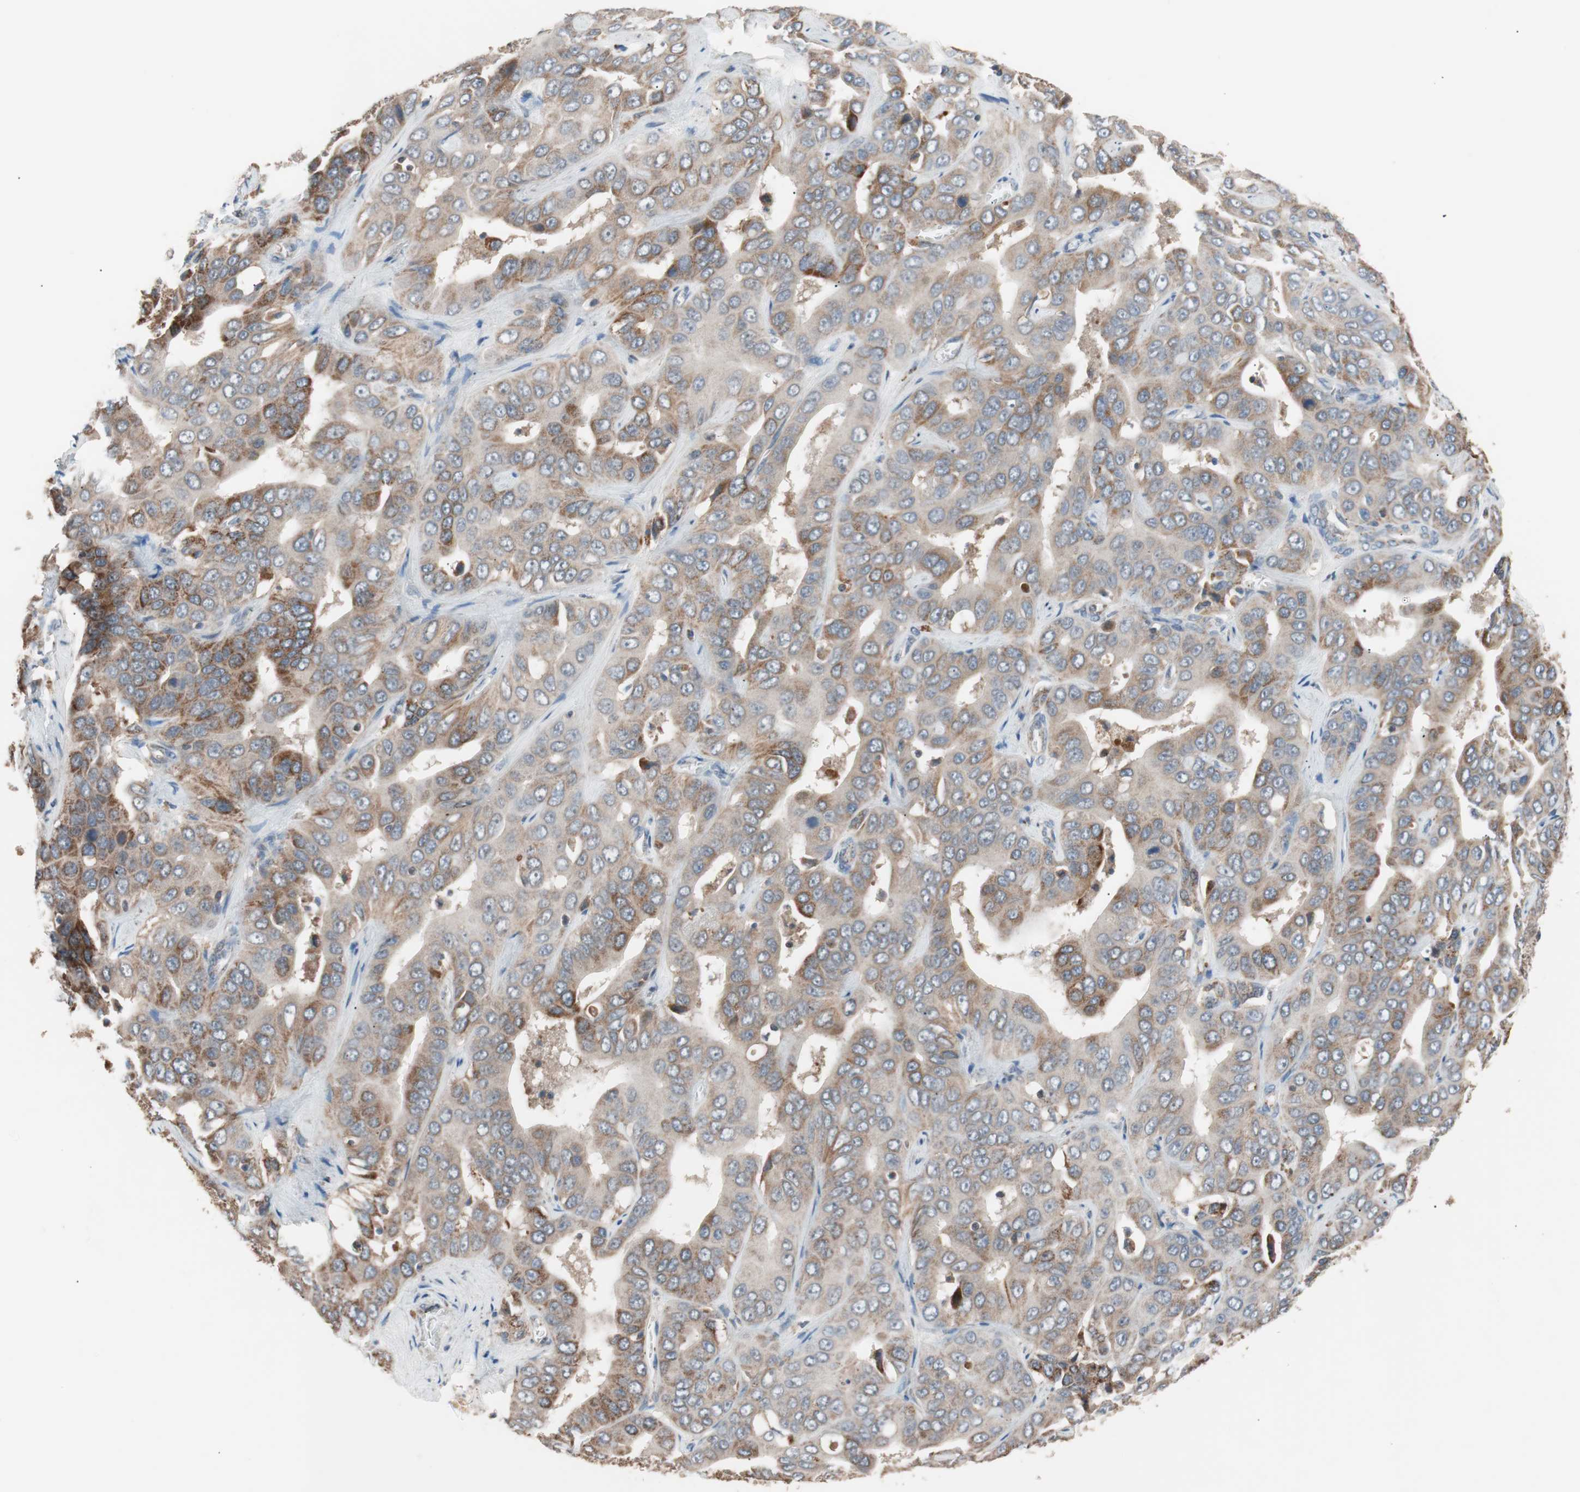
{"staining": {"intensity": "moderate", "quantity": "25%-75%", "location": "cytoplasmic/membranous"}, "tissue": "liver cancer", "cell_type": "Tumor cells", "image_type": "cancer", "snomed": [{"axis": "morphology", "description": "Cholangiocarcinoma"}, {"axis": "topography", "description": "Liver"}], "caption": "IHC micrograph of neoplastic tissue: human liver cancer stained using immunohistochemistry reveals medium levels of moderate protein expression localized specifically in the cytoplasmic/membranous of tumor cells, appearing as a cytoplasmic/membranous brown color.", "gene": "PITRM1", "patient": {"sex": "female", "age": 52}}